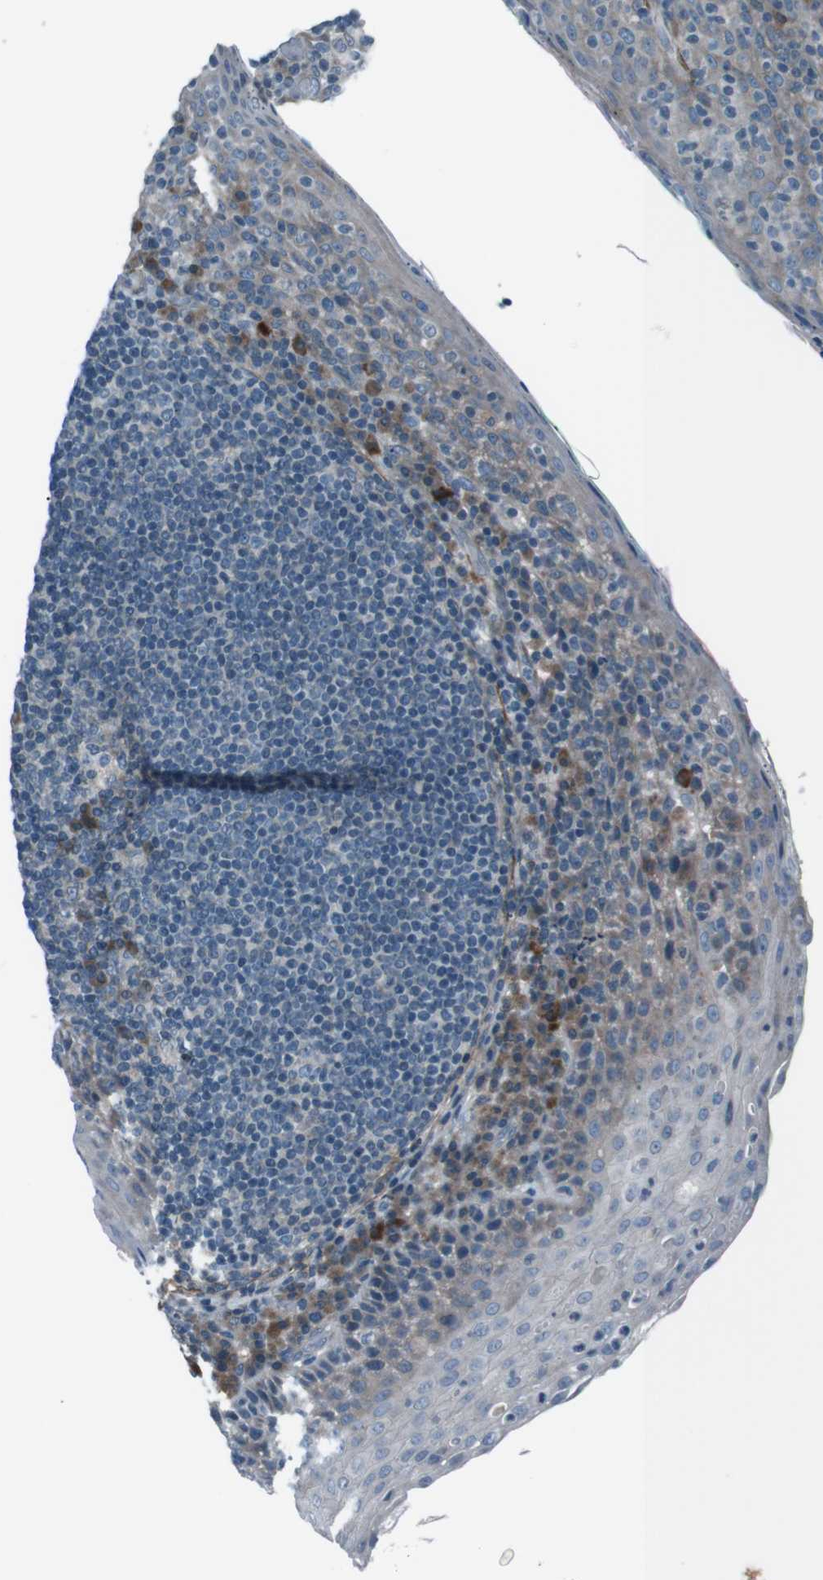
{"staining": {"intensity": "strong", "quantity": "<25%", "location": "cytoplasmic/membranous"}, "tissue": "tonsil", "cell_type": "Germinal center cells", "image_type": "normal", "snomed": [{"axis": "morphology", "description": "Normal tissue, NOS"}, {"axis": "topography", "description": "Tonsil"}], "caption": "A brown stain highlights strong cytoplasmic/membranous positivity of a protein in germinal center cells of normal tonsil.", "gene": "PDLIM5", "patient": {"sex": "male", "age": 17}}